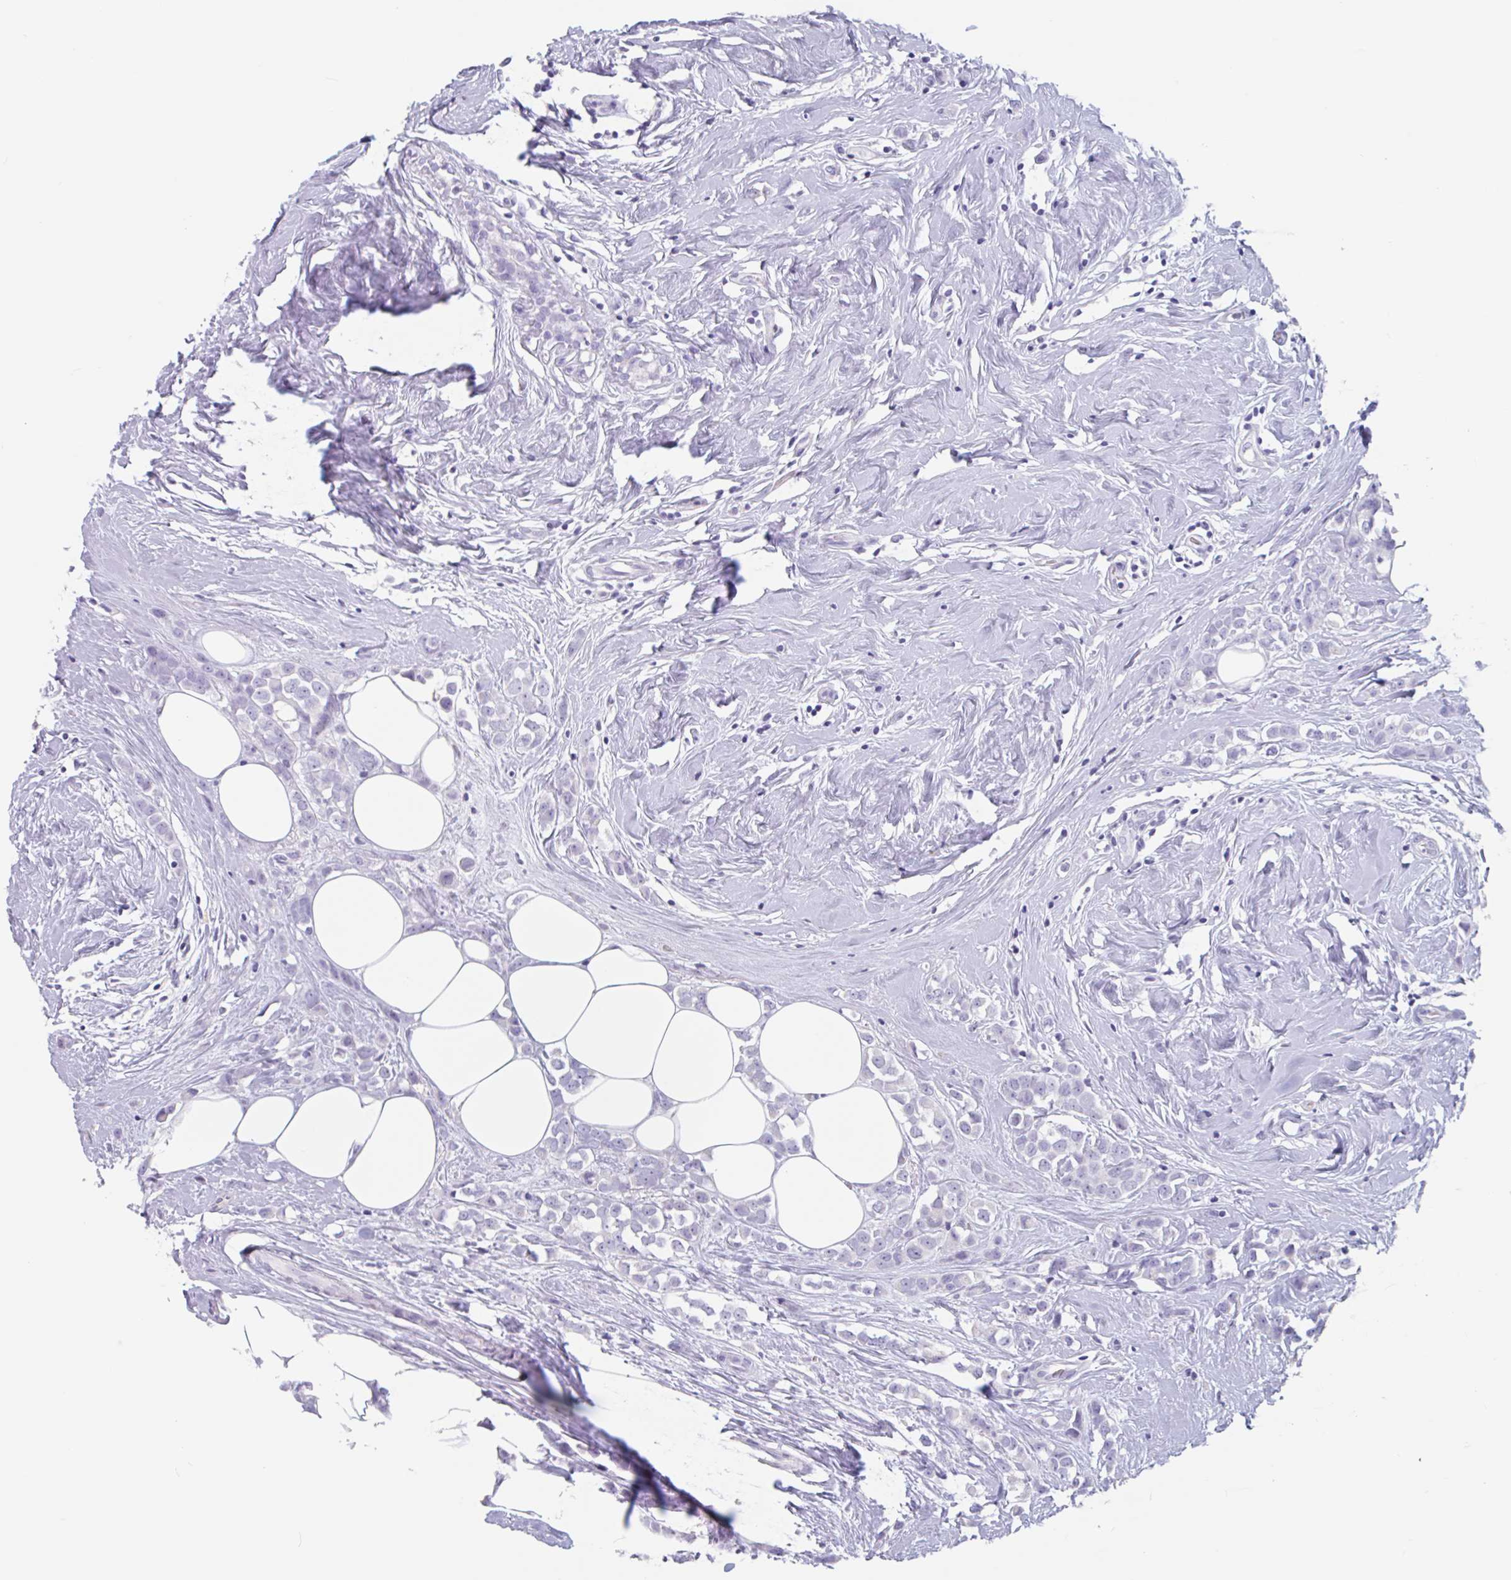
{"staining": {"intensity": "negative", "quantity": "none", "location": "none"}, "tissue": "breast cancer", "cell_type": "Tumor cells", "image_type": "cancer", "snomed": [{"axis": "morphology", "description": "Duct carcinoma"}, {"axis": "topography", "description": "Breast"}], "caption": "Tumor cells show no significant positivity in breast intraductal carcinoma. The staining was performed using DAB to visualize the protein expression in brown, while the nuclei were stained in blue with hematoxylin (Magnification: 20x).", "gene": "EMC4", "patient": {"sex": "female", "age": 80}}